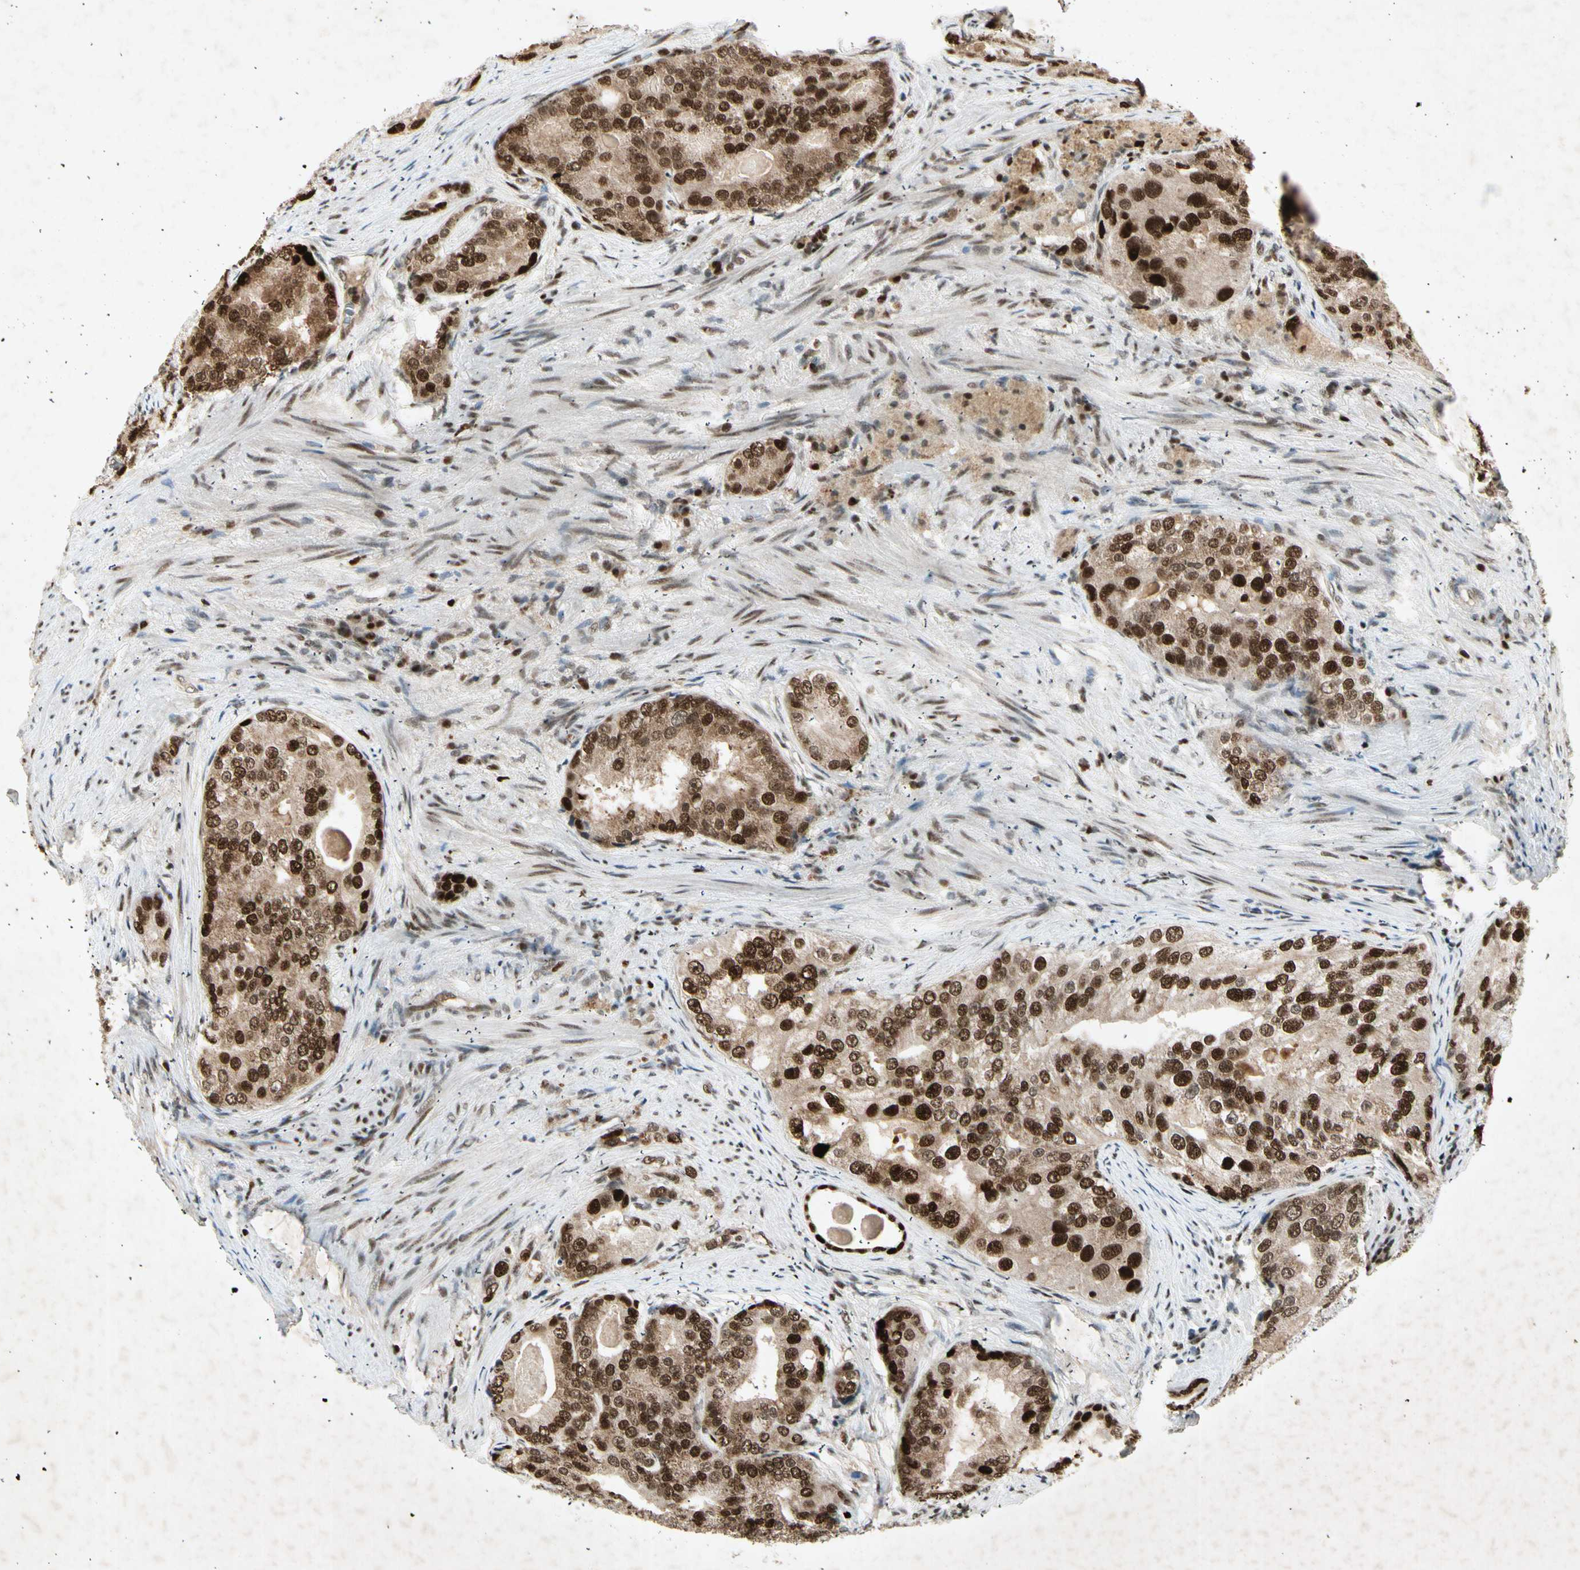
{"staining": {"intensity": "strong", "quantity": ">75%", "location": "nuclear"}, "tissue": "prostate cancer", "cell_type": "Tumor cells", "image_type": "cancer", "snomed": [{"axis": "morphology", "description": "Adenocarcinoma, High grade"}, {"axis": "topography", "description": "Prostate"}], "caption": "Immunohistochemical staining of human prostate cancer reveals strong nuclear protein positivity in approximately >75% of tumor cells.", "gene": "RNF43", "patient": {"sex": "male", "age": 66}}